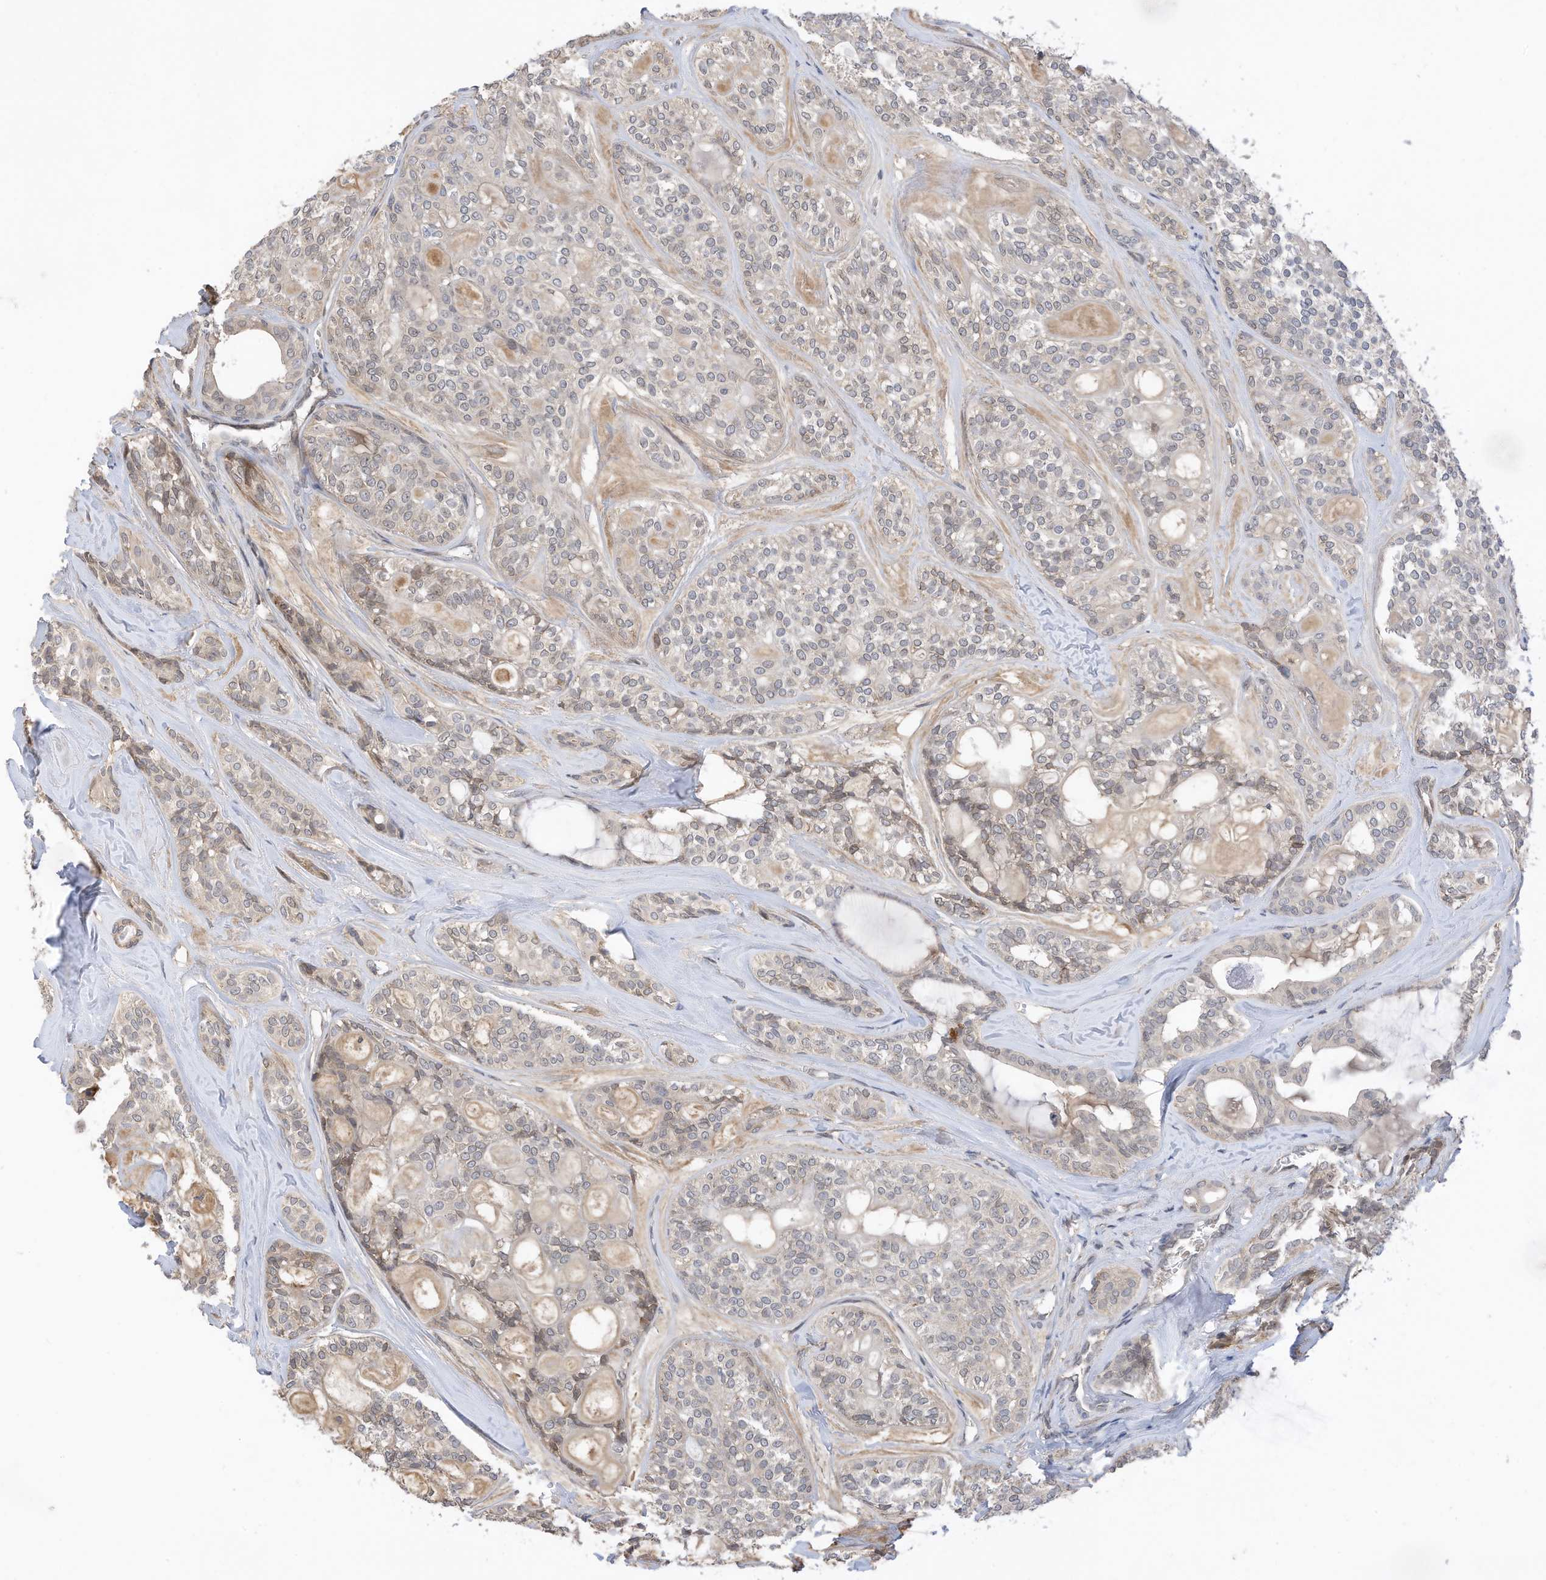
{"staining": {"intensity": "weak", "quantity": "25%-75%", "location": "cytoplasmic/membranous"}, "tissue": "head and neck cancer", "cell_type": "Tumor cells", "image_type": "cancer", "snomed": [{"axis": "morphology", "description": "Adenocarcinoma, NOS"}, {"axis": "topography", "description": "Head-Neck"}], "caption": "Immunohistochemistry of human head and neck cancer (adenocarcinoma) shows low levels of weak cytoplasmic/membranous expression in about 25%-75% of tumor cells. Using DAB (brown) and hematoxylin (blue) stains, captured at high magnification using brightfield microscopy.", "gene": "REC8", "patient": {"sex": "male", "age": 66}}